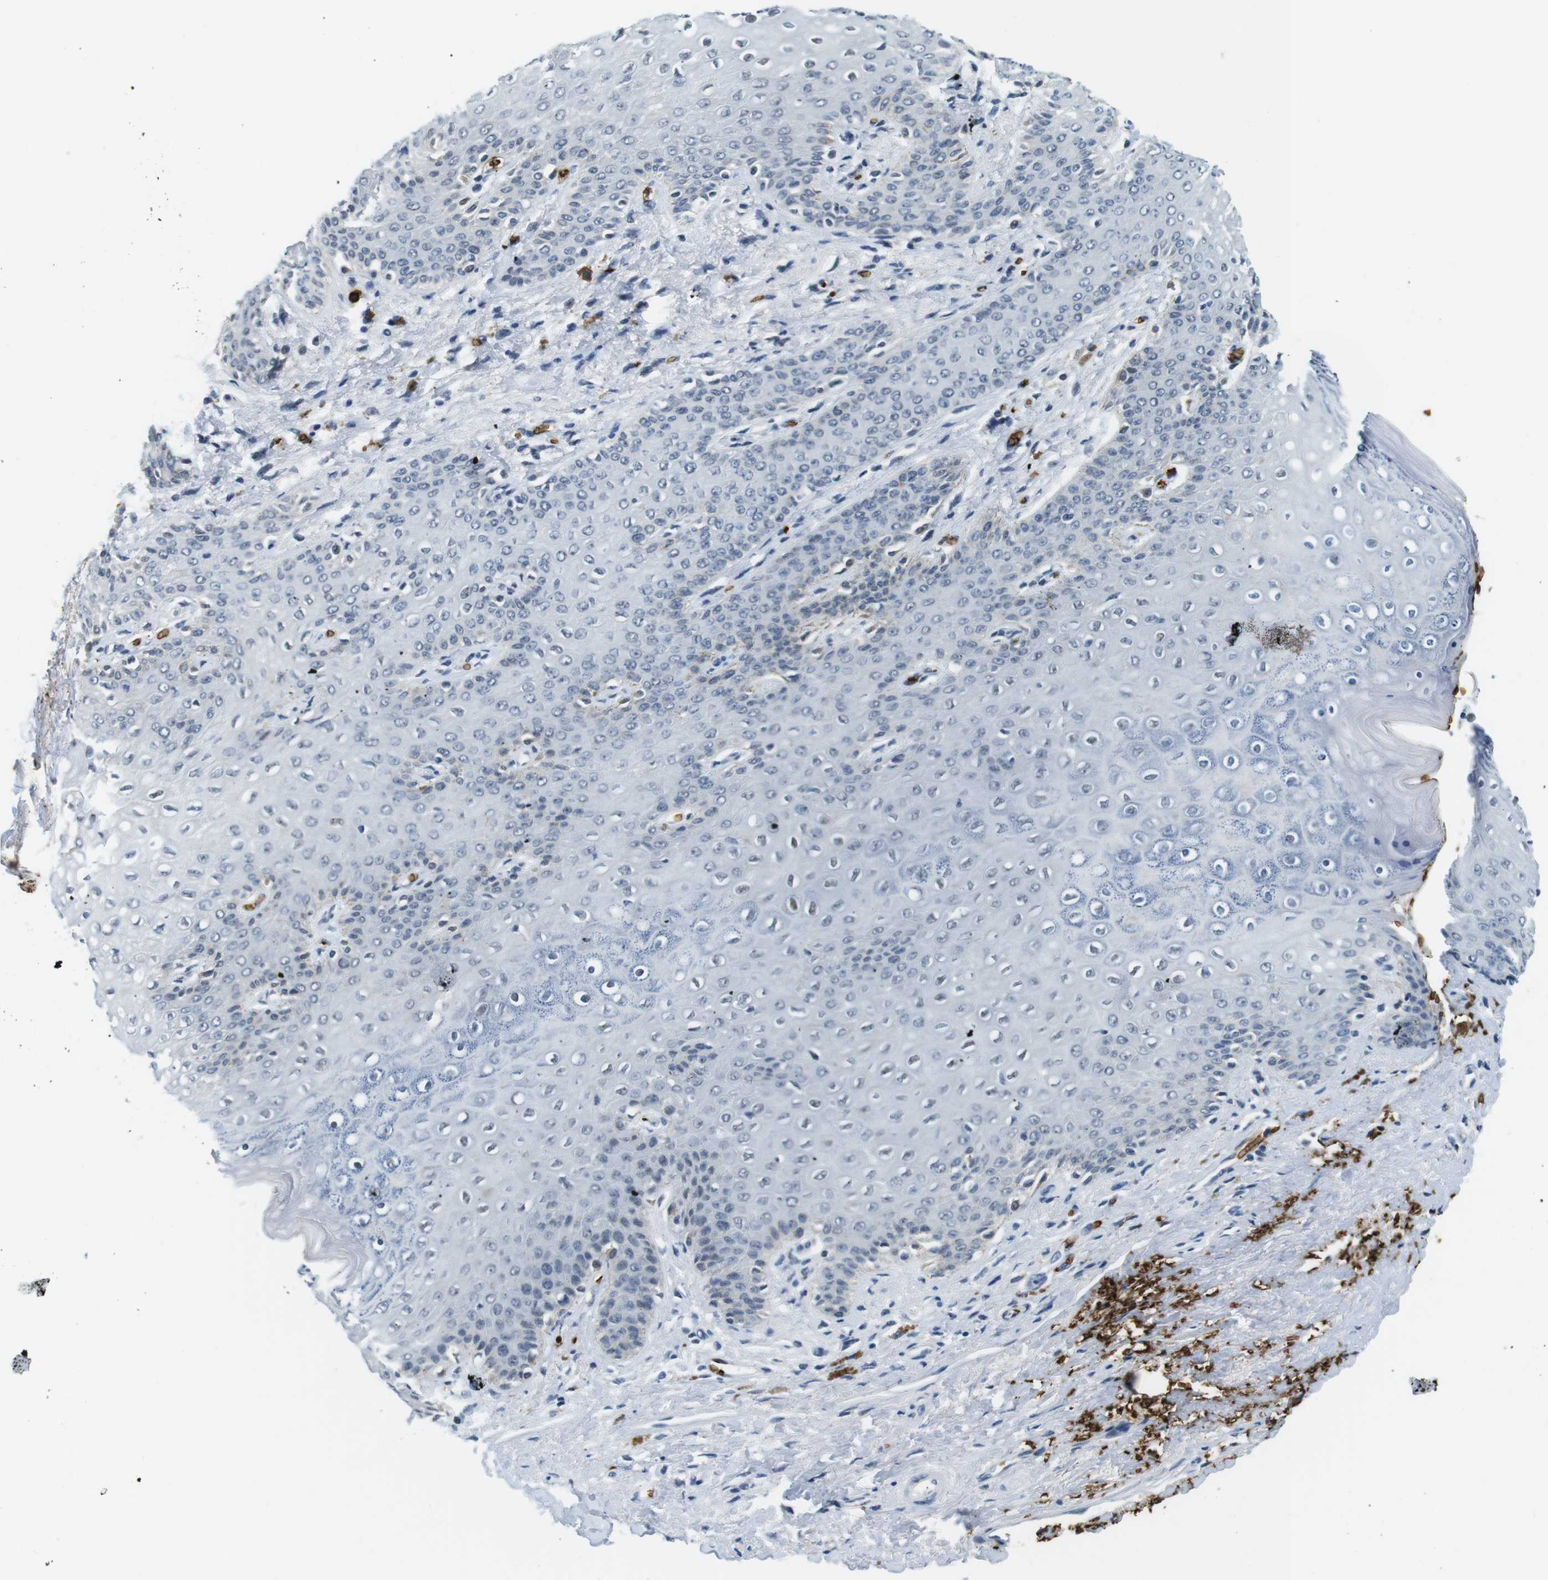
{"staining": {"intensity": "negative", "quantity": "none", "location": "none"}, "tissue": "skin", "cell_type": "Epidermal cells", "image_type": "normal", "snomed": [{"axis": "morphology", "description": "Normal tissue, NOS"}, {"axis": "topography", "description": "Anal"}], "caption": "Immunohistochemistry image of benign skin stained for a protein (brown), which exhibits no expression in epidermal cells.", "gene": "SLC4A1", "patient": {"sex": "female", "age": 46}}